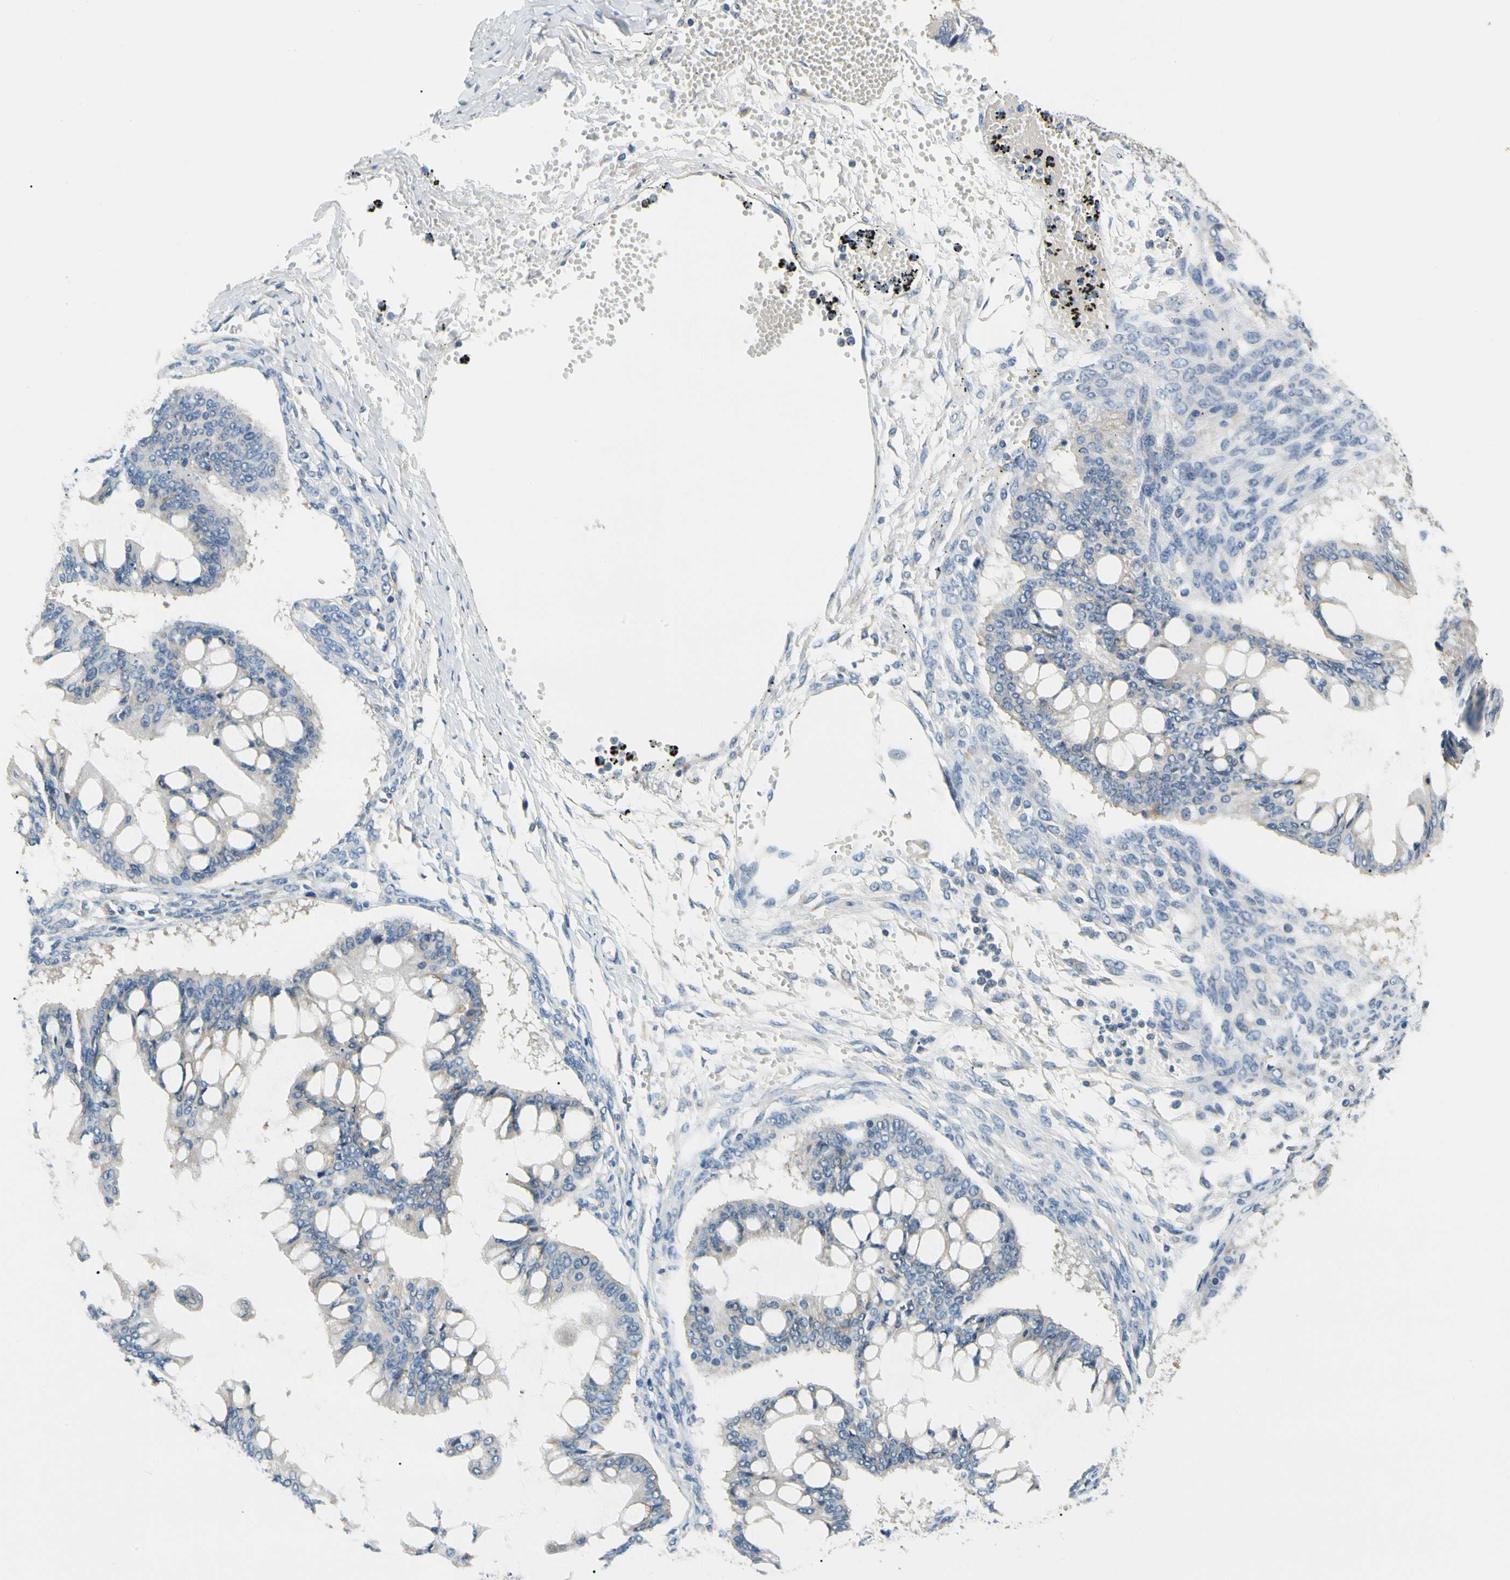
{"staining": {"intensity": "negative", "quantity": "none", "location": "none"}, "tissue": "ovarian cancer", "cell_type": "Tumor cells", "image_type": "cancer", "snomed": [{"axis": "morphology", "description": "Cystadenocarcinoma, mucinous, NOS"}, {"axis": "topography", "description": "Ovary"}], "caption": "High power microscopy histopathology image of an immunohistochemistry image of ovarian cancer (mucinous cystadenocarcinoma), revealing no significant positivity in tumor cells.", "gene": "LRRC47", "patient": {"sex": "female", "age": 73}}